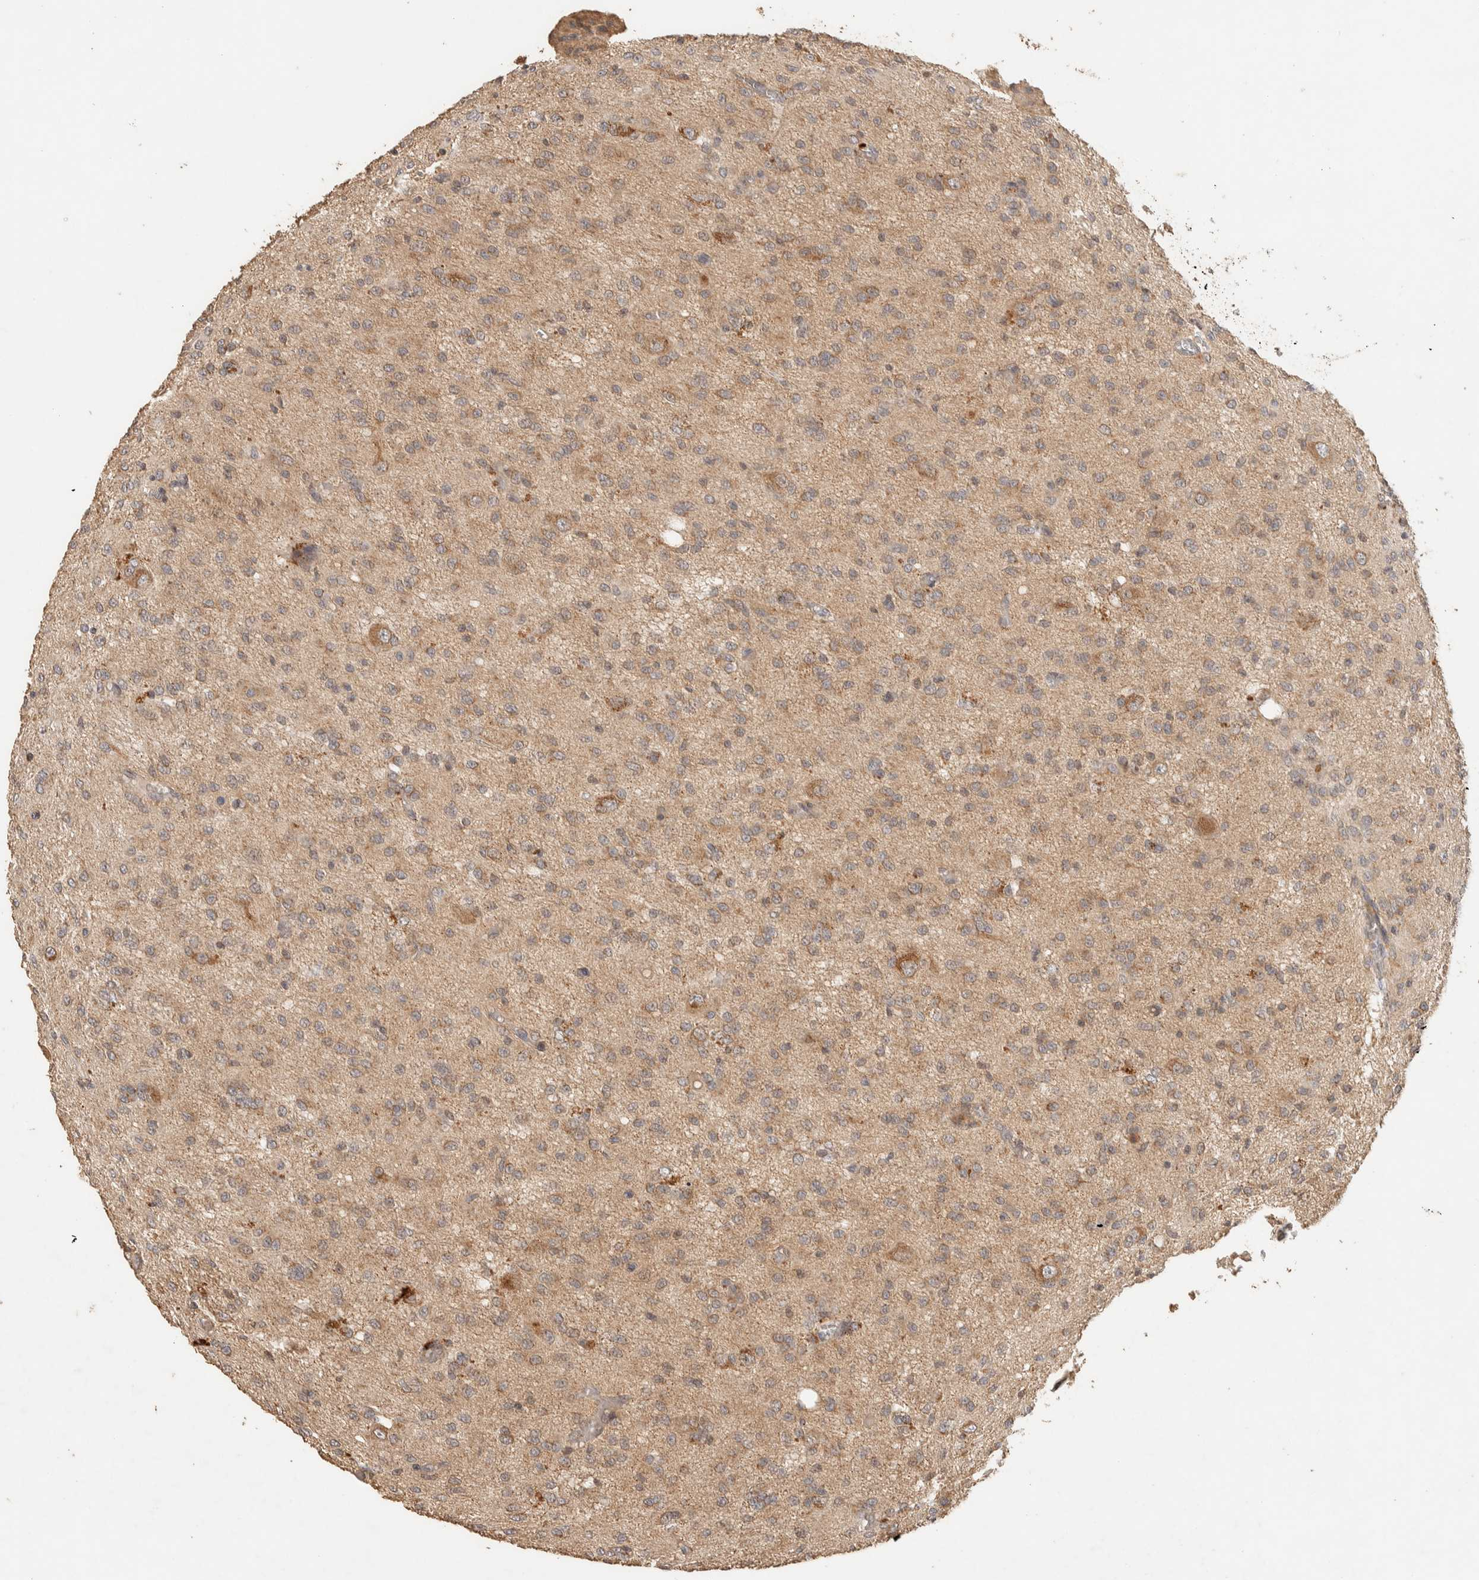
{"staining": {"intensity": "weak", "quantity": "25%-75%", "location": "cytoplasmic/membranous"}, "tissue": "glioma", "cell_type": "Tumor cells", "image_type": "cancer", "snomed": [{"axis": "morphology", "description": "Glioma, malignant, High grade"}, {"axis": "topography", "description": "Brain"}], "caption": "A high-resolution histopathology image shows immunohistochemistry staining of glioma, which demonstrates weak cytoplasmic/membranous staining in approximately 25%-75% of tumor cells.", "gene": "ITPA", "patient": {"sex": "female", "age": 59}}